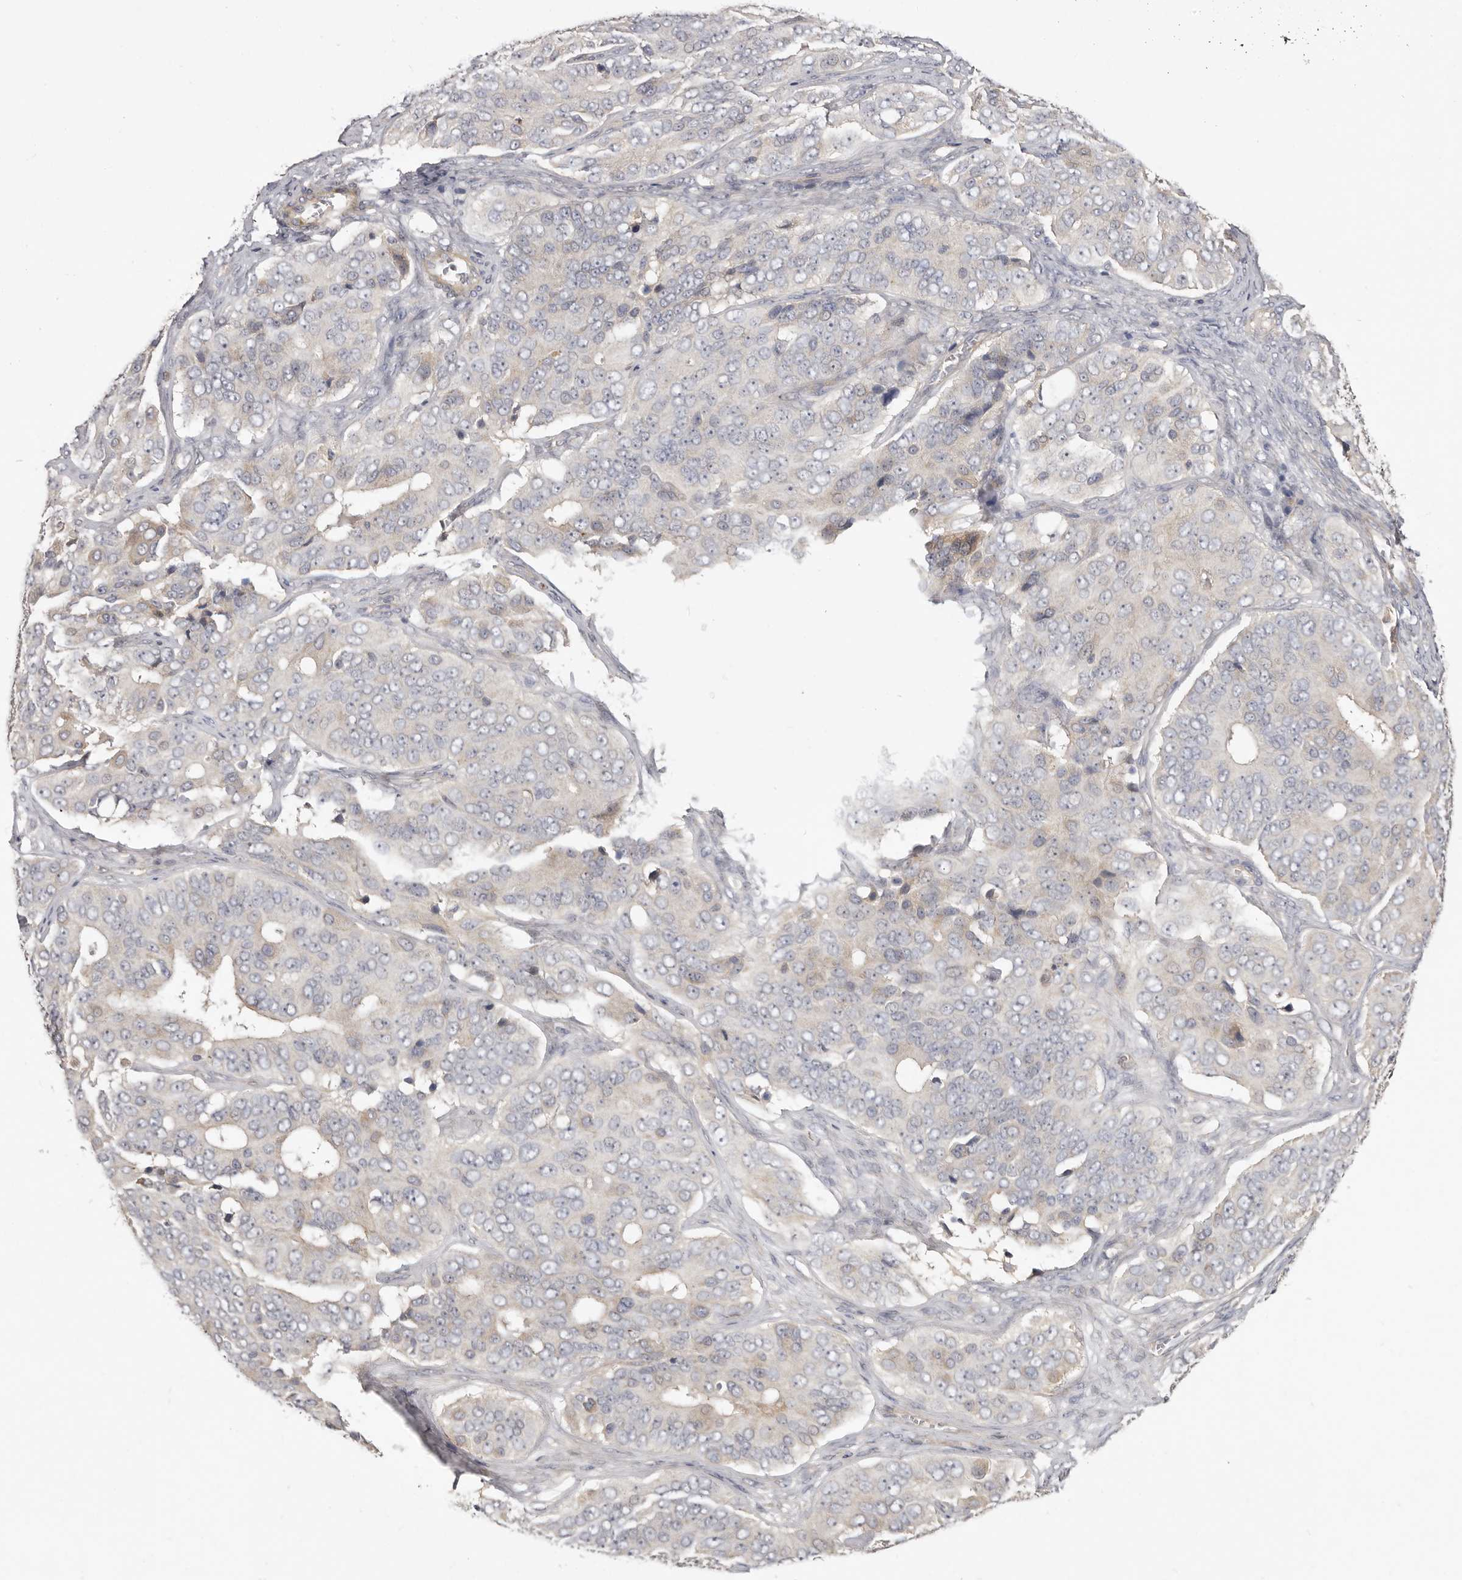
{"staining": {"intensity": "negative", "quantity": "none", "location": "none"}, "tissue": "ovarian cancer", "cell_type": "Tumor cells", "image_type": "cancer", "snomed": [{"axis": "morphology", "description": "Carcinoma, endometroid"}, {"axis": "topography", "description": "Ovary"}], "caption": "A histopathology image of human ovarian endometroid carcinoma is negative for staining in tumor cells.", "gene": "ADAMTS9", "patient": {"sex": "female", "age": 51}}